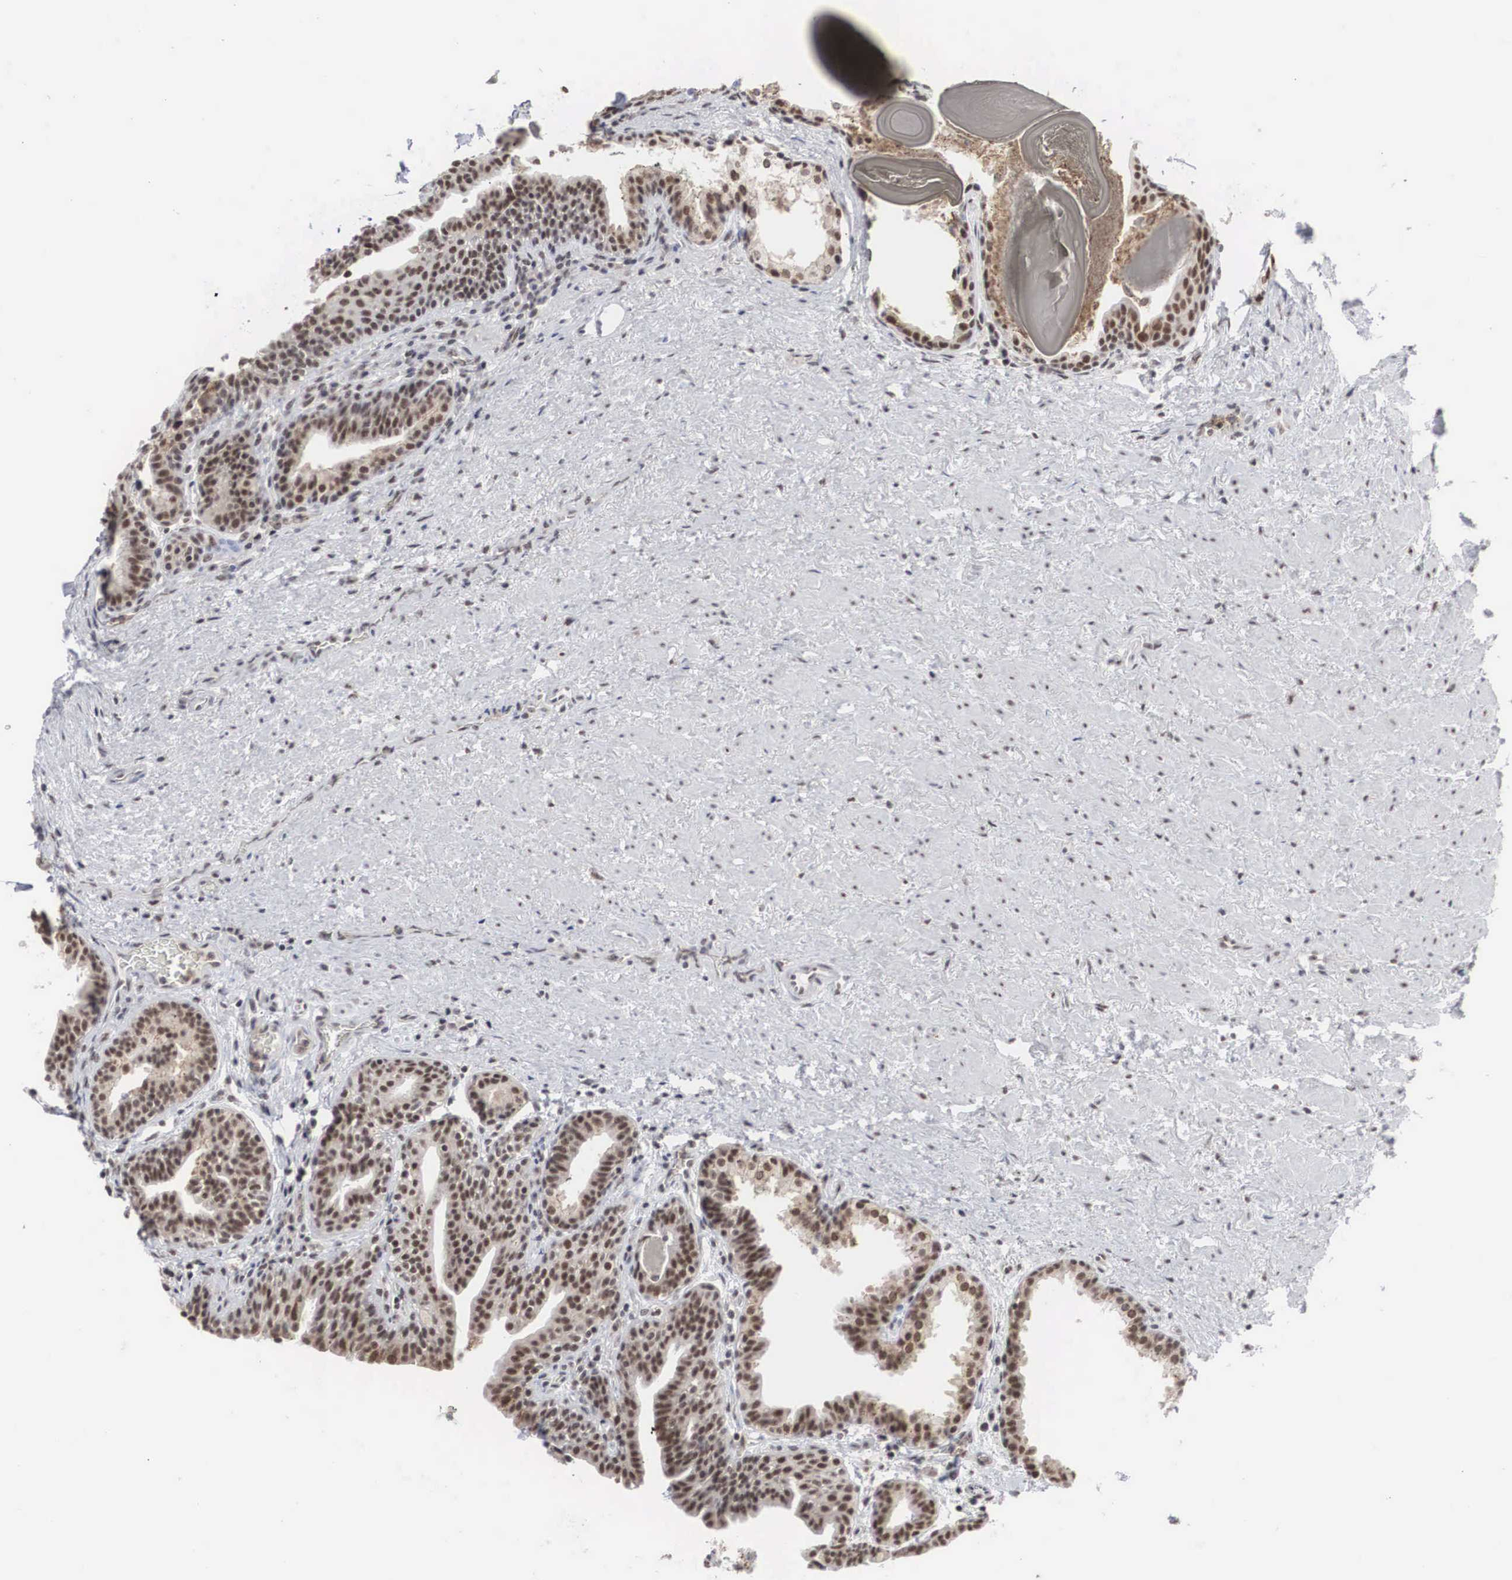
{"staining": {"intensity": "weak", "quantity": ">75%", "location": "nuclear"}, "tissue": "prostate", "cell_type": "Glandular cells", "image_type": "normal", "snomed": [{"axis": "morphology", "description": "Normal tissue, NOS"}, {"axis": "topography", "description": "Prostate"}], "caption": "Immunohistochemistry staining of unremarkable prostate, which exhibits low levels of weak nuclear staining in approximately >75% of glandular cells indicating weak nuclear protein positivity. The staining was performed using DAB (brown) for protein detection and nuclei were counterstained in hematoxylin (blue).", "gene": "AUTS2", "patient": {"sex": "male", "age": 65}}